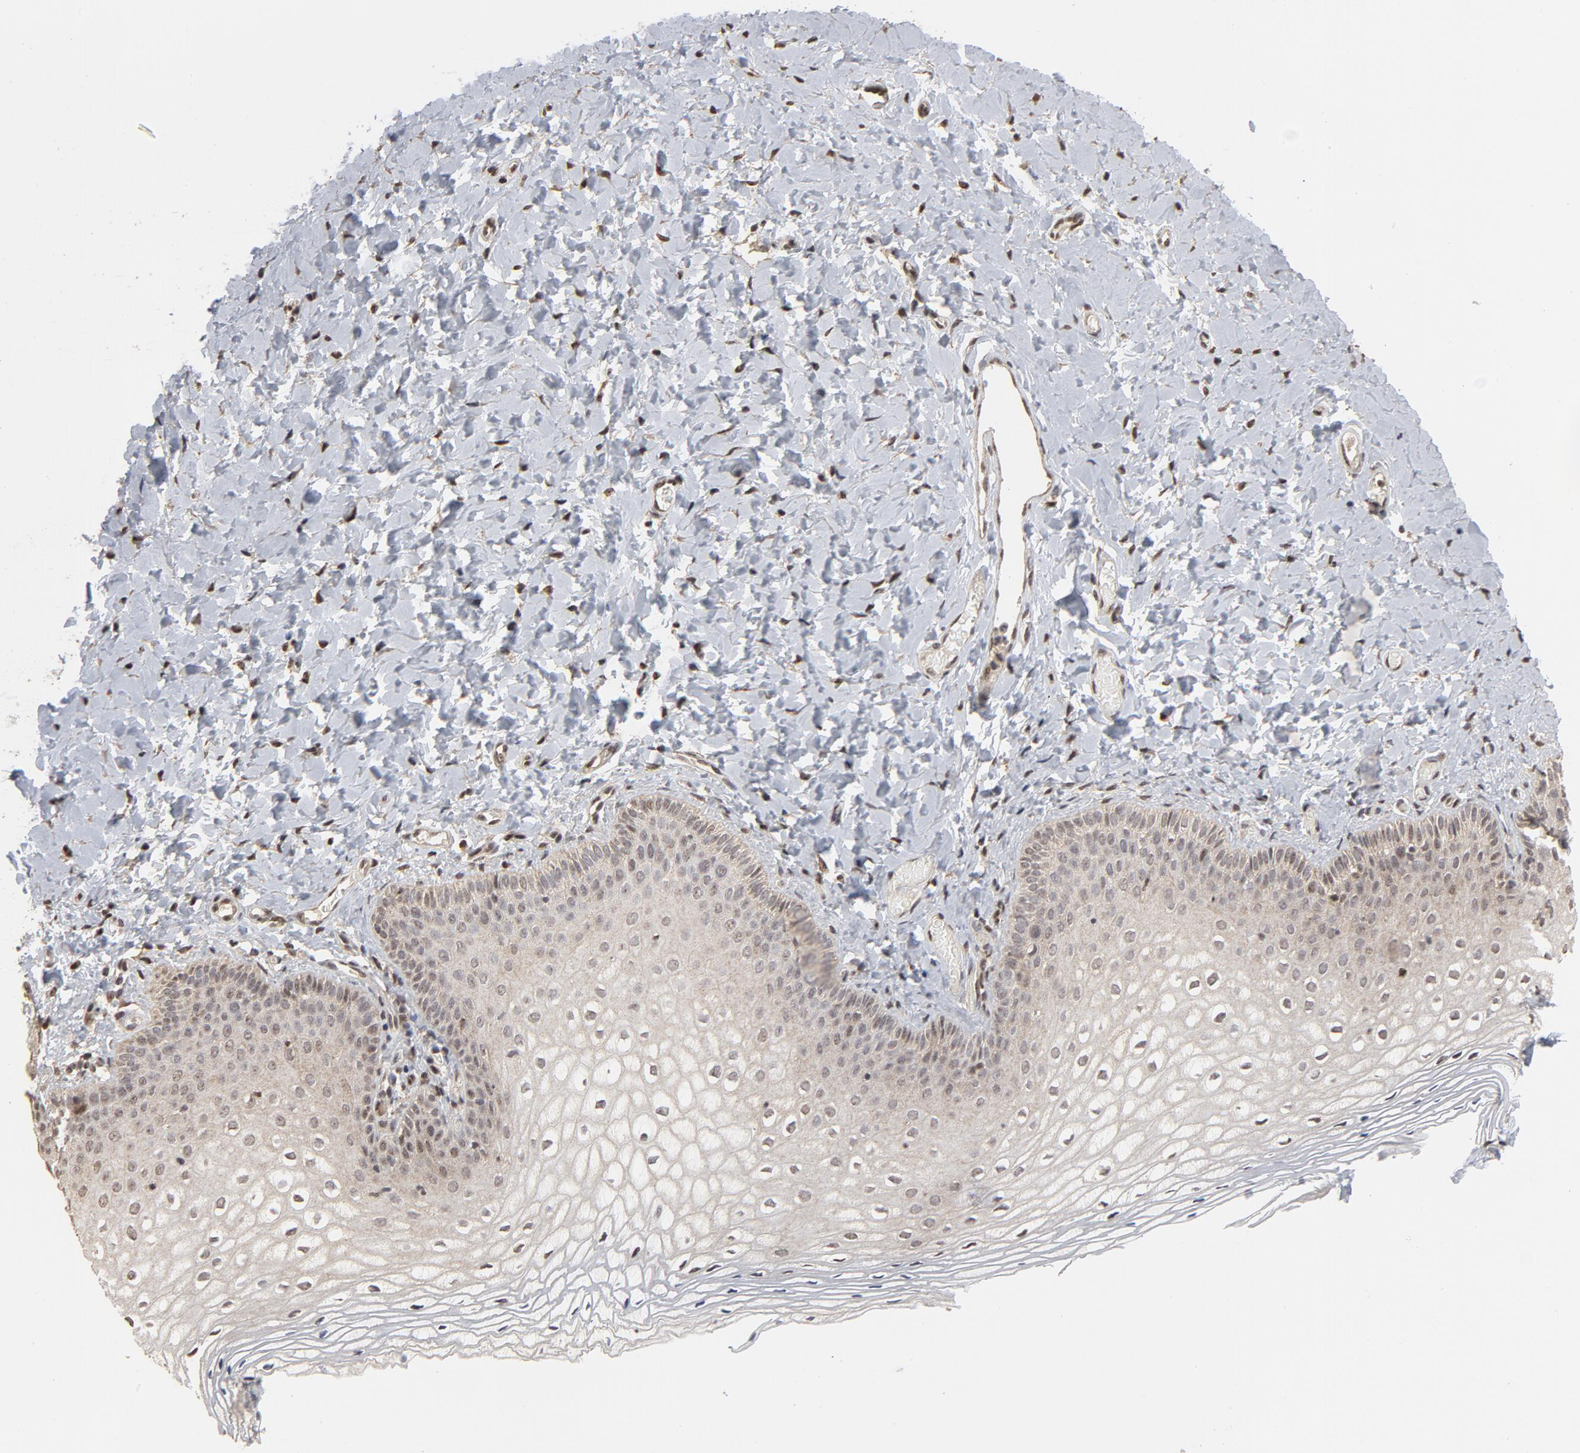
{"staining": {"intensity": "moderate", "quantity": "25%-75%", "location": "nuclear"}, "tissue": "vagina", "cell_type": "Squamous epithelial cells", "image_type": "normal", "snomed": [{"axis": "morphology", "description": "Normal tissue, NOS"}, {"axis": "topography", "description": "Vagina"}], "caption": "Protein expression by IHC exhibits moderate nuclear staining in about 25%-75% of squamous epithelial cells in benign vagina.", "gene": "TP53RK", "patient": {"sex": "female", "age": 55}}